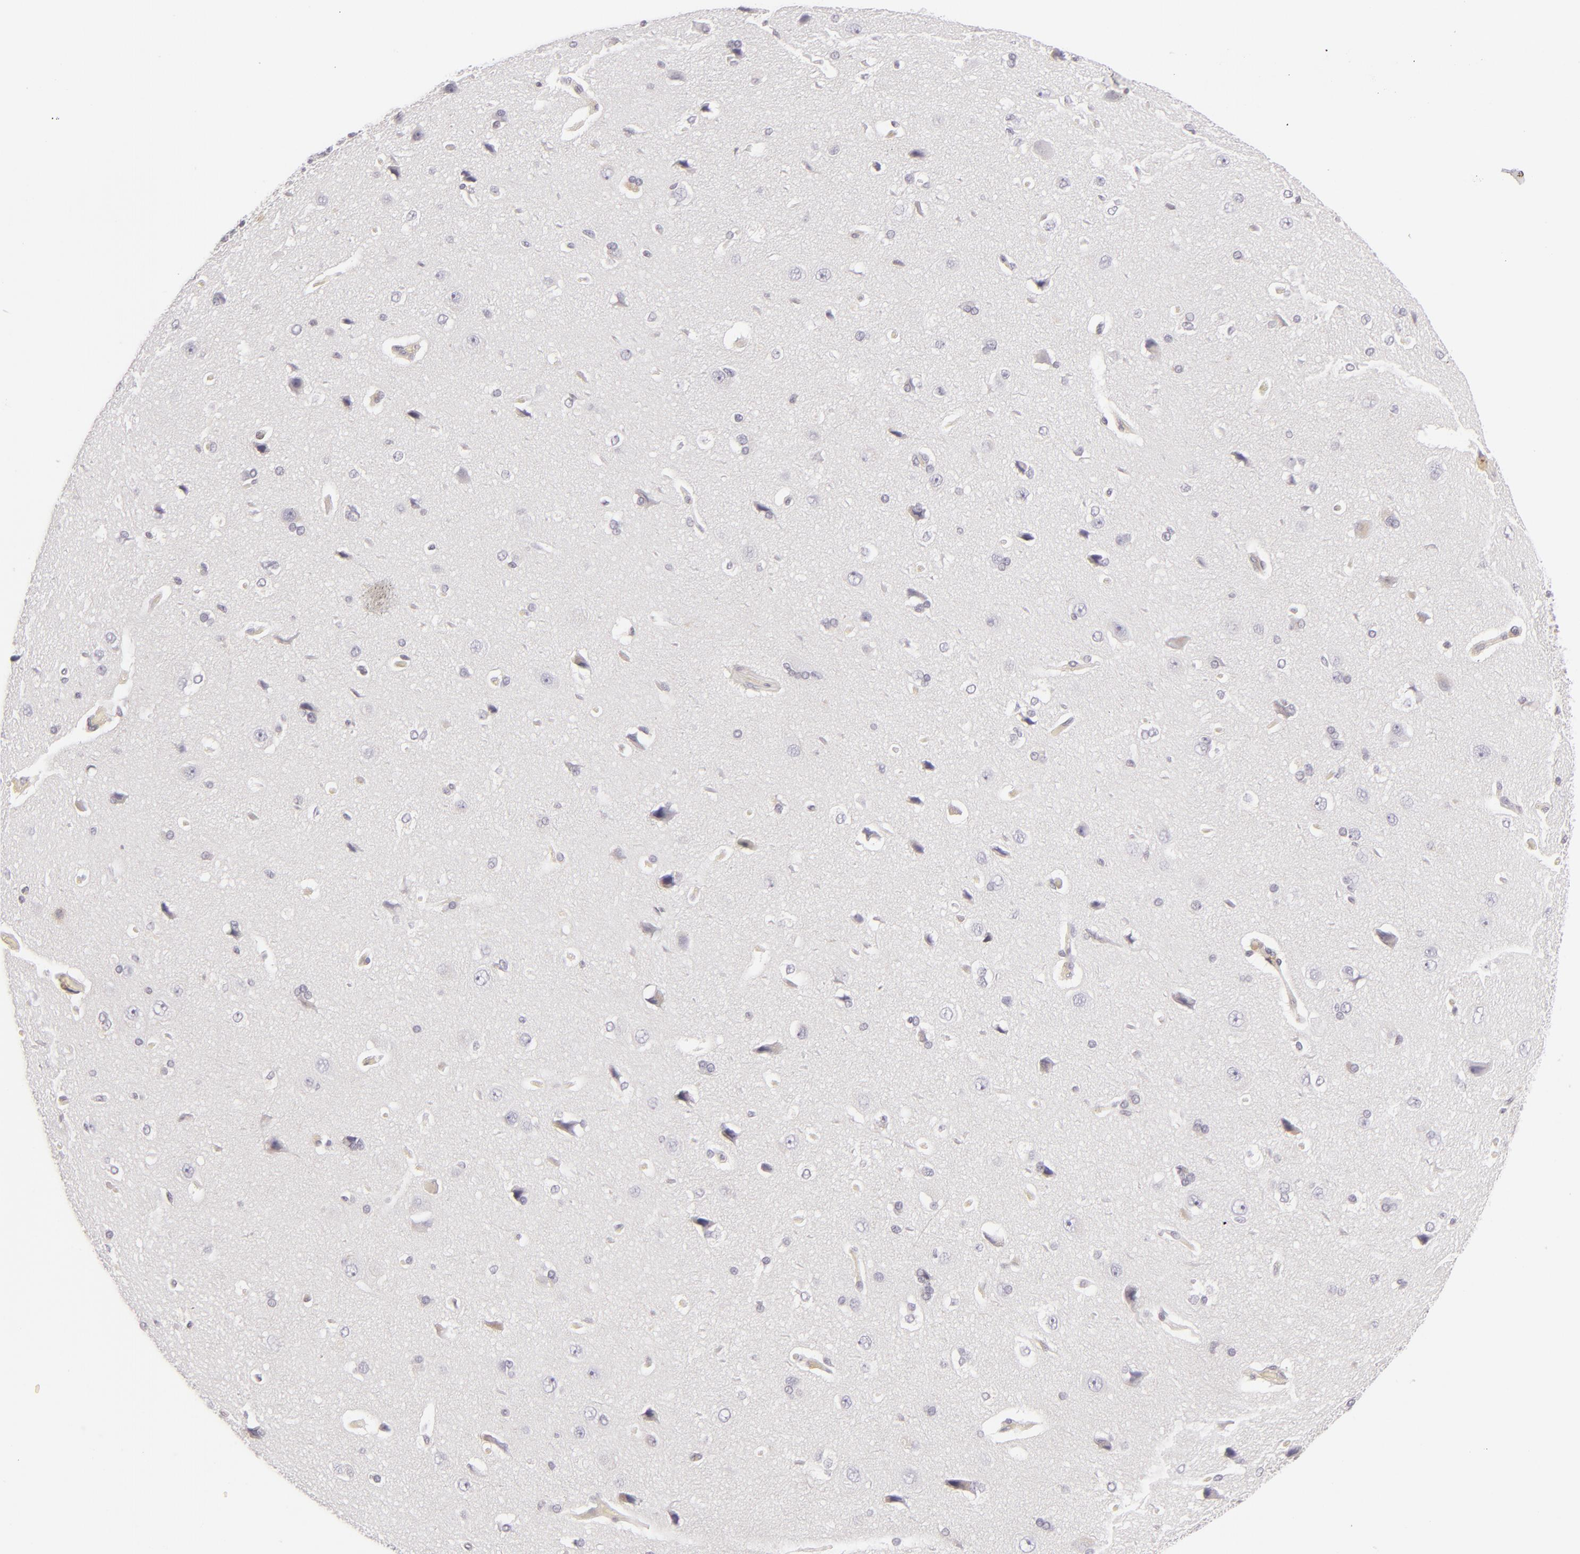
{"staining": {"intensity": "negative", "quantity": "none", "location": "none"}, "tissue": "cerebral cortex", "cell_type": "Endothelial cells", "image_type": "normal", "snomed": [{"axis": "morphology", "description": "Normal tissue, NOS"}, {"axis": "topography", "description": "Cerebral cortex"}], "caption": "A high-resolution image shows IHC staining of benign cerebral cortex, which exhibits no significant expression in endothelial cells.", "gene": "APOBEC3G", "patient": {"sex": "female", "age": 45}}